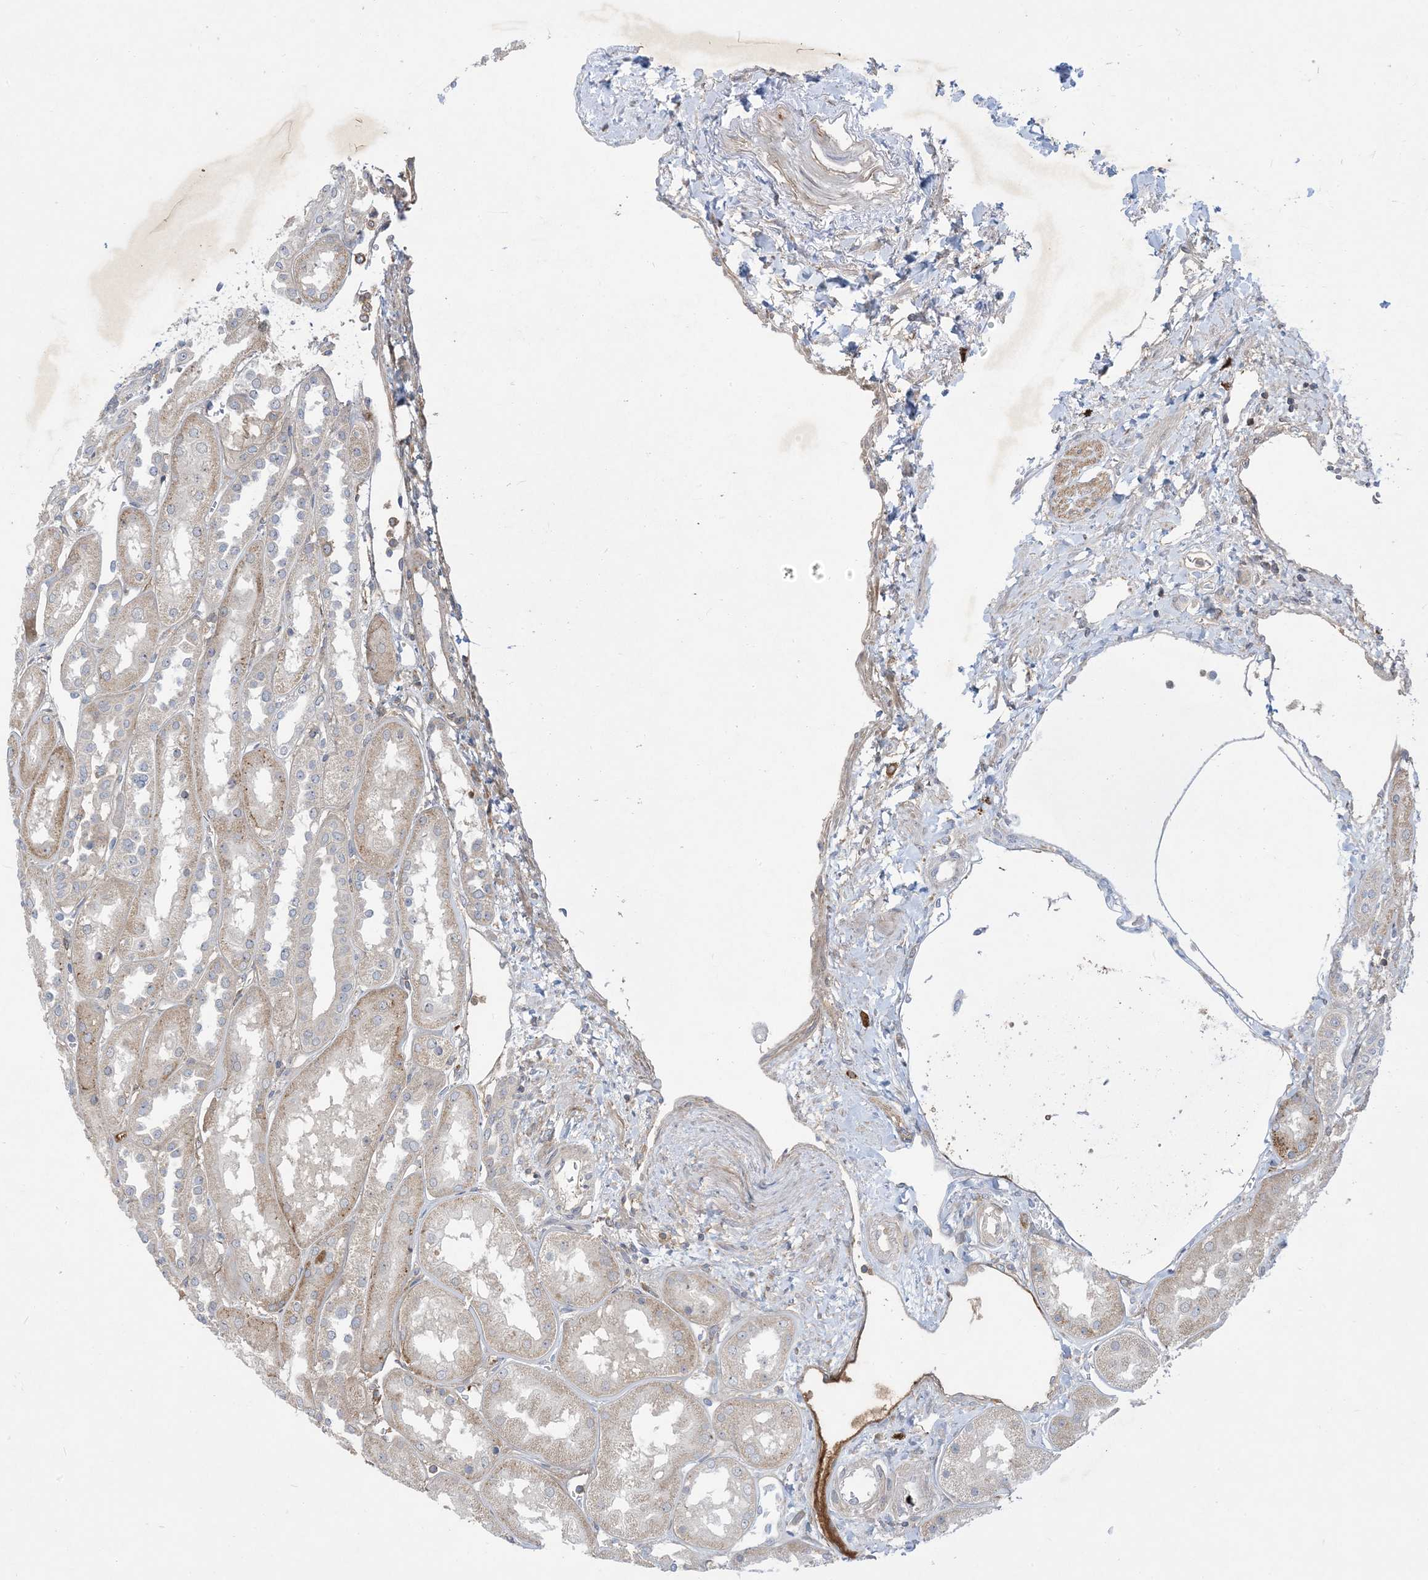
{"staining": {"intensity": "negative", "quantity": "none", "location": "none"}, "tissue": "kidney", "cell_type": "Cells in glomeruli", "image_type": "normal", "snomed": [{"axis": "morphology", "description": "Normal tissue, NOS"}, {"axis": "topography", "description": "Kidney"}], "caption": "The image exhibits no staining of cells in glomeruli in benign kidney. (DAB (3,3'-diaminobenzidine) immunohistochemistry (IHC) with hematoxylin counter stain).", "gene": "AOC1", "patient": {"sex": "male", "age": 70}}